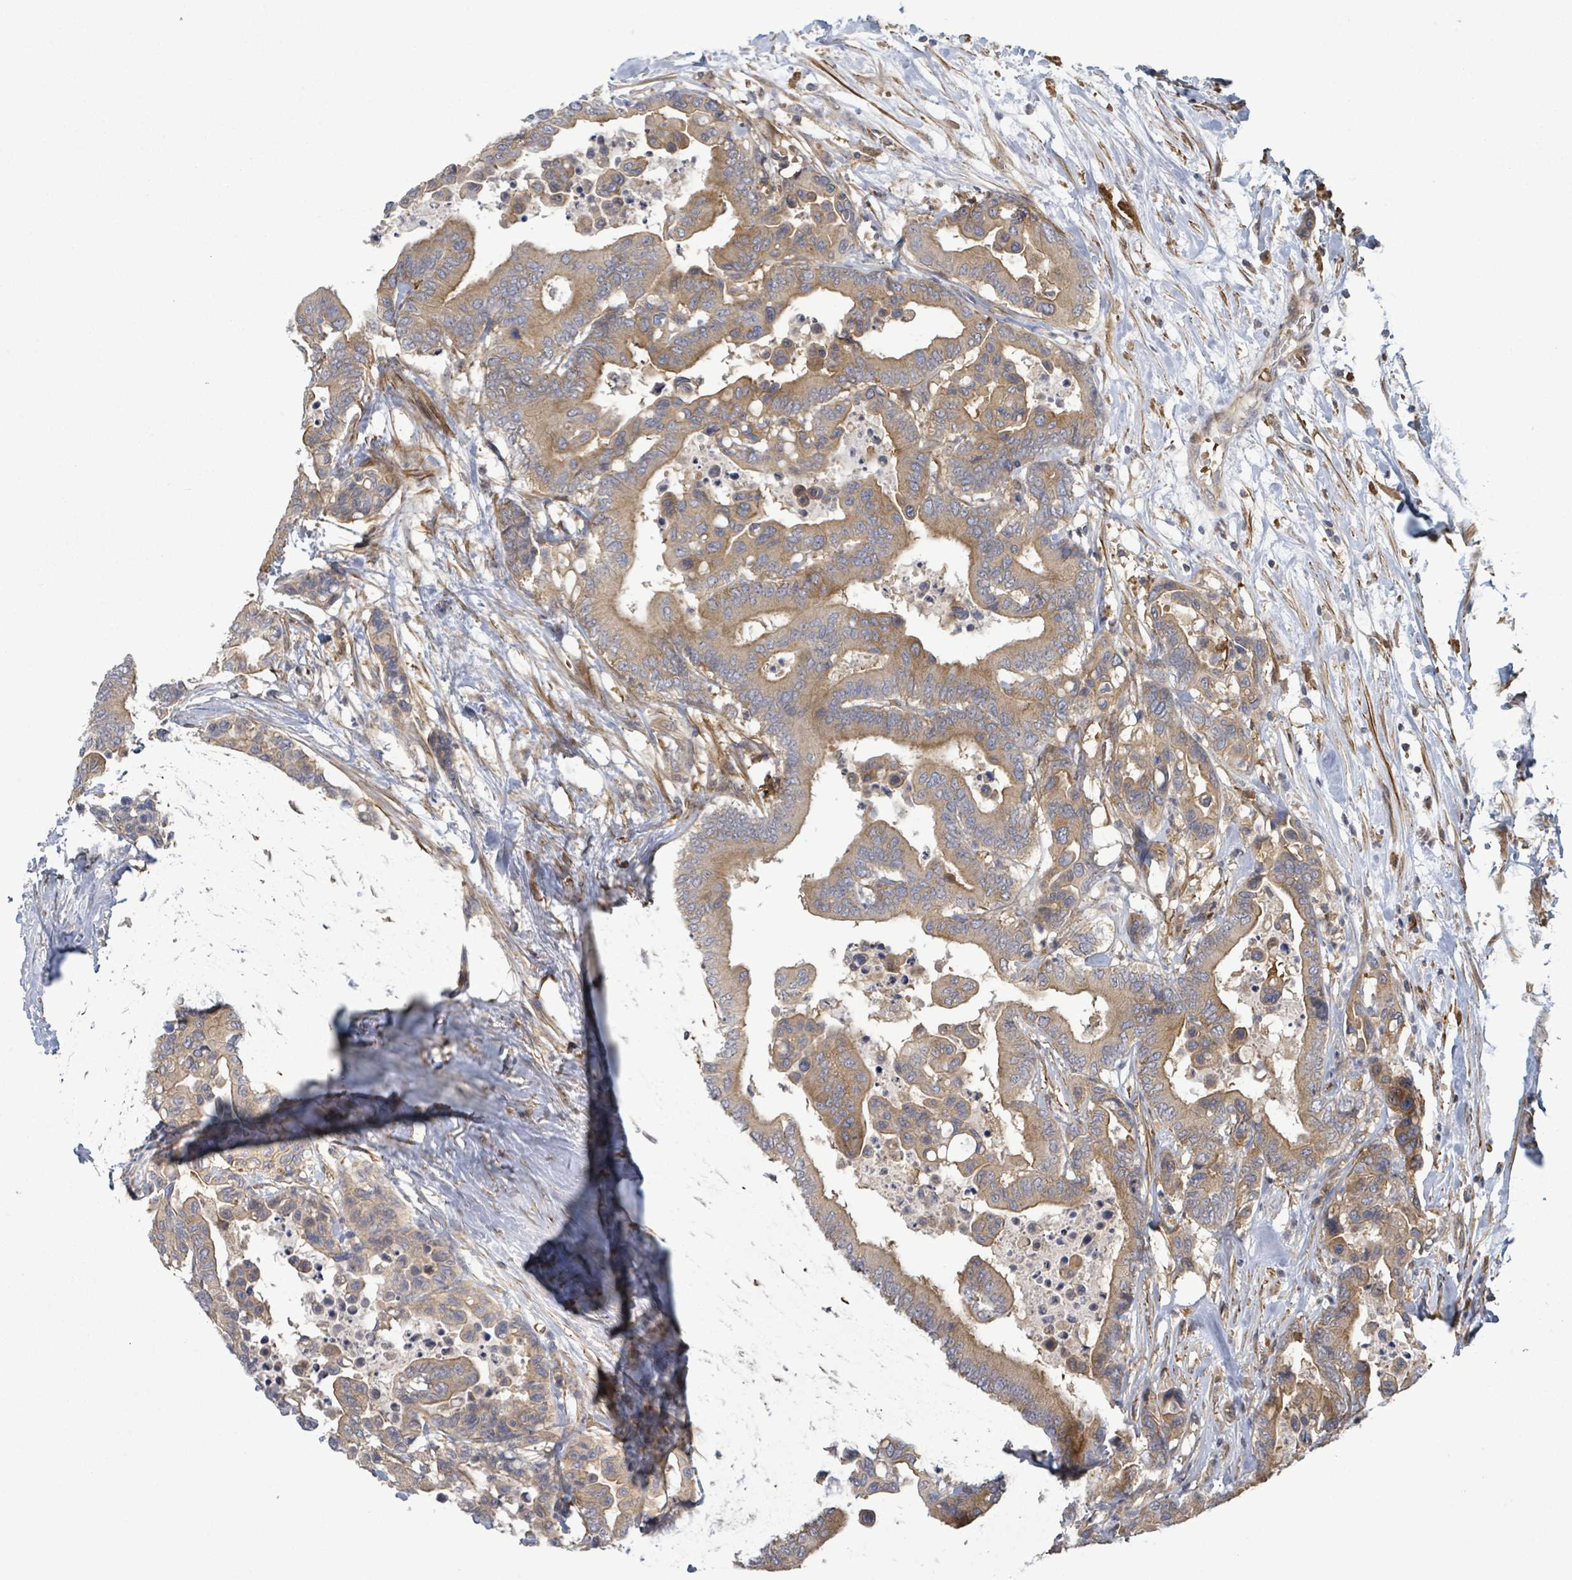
{"staining": {"intensity": "weak", "quantity": "25%-75%", "location": "cytoplasmic/membranous"}, "tissue": "colorectal cancer", "cell_type": "Tumor cells", "image_type": "cancer", "snomed": [{"axis": "morphology", "description": "Normal tissue, NOS"}, {"axis": "morphology", "description": "Adenocarcinoma, NOS"}, {"axis": "topography", "description": "Colon"}], "caption": "The histopathology image shows staining of colorectal cancer (adenocarcinoma), revealing weak cytoplasmic/membranous protein expression (brown color) within tumor cells.", "gene": "MAP3K6", "patient": {"sex": "male", "age": 82}}